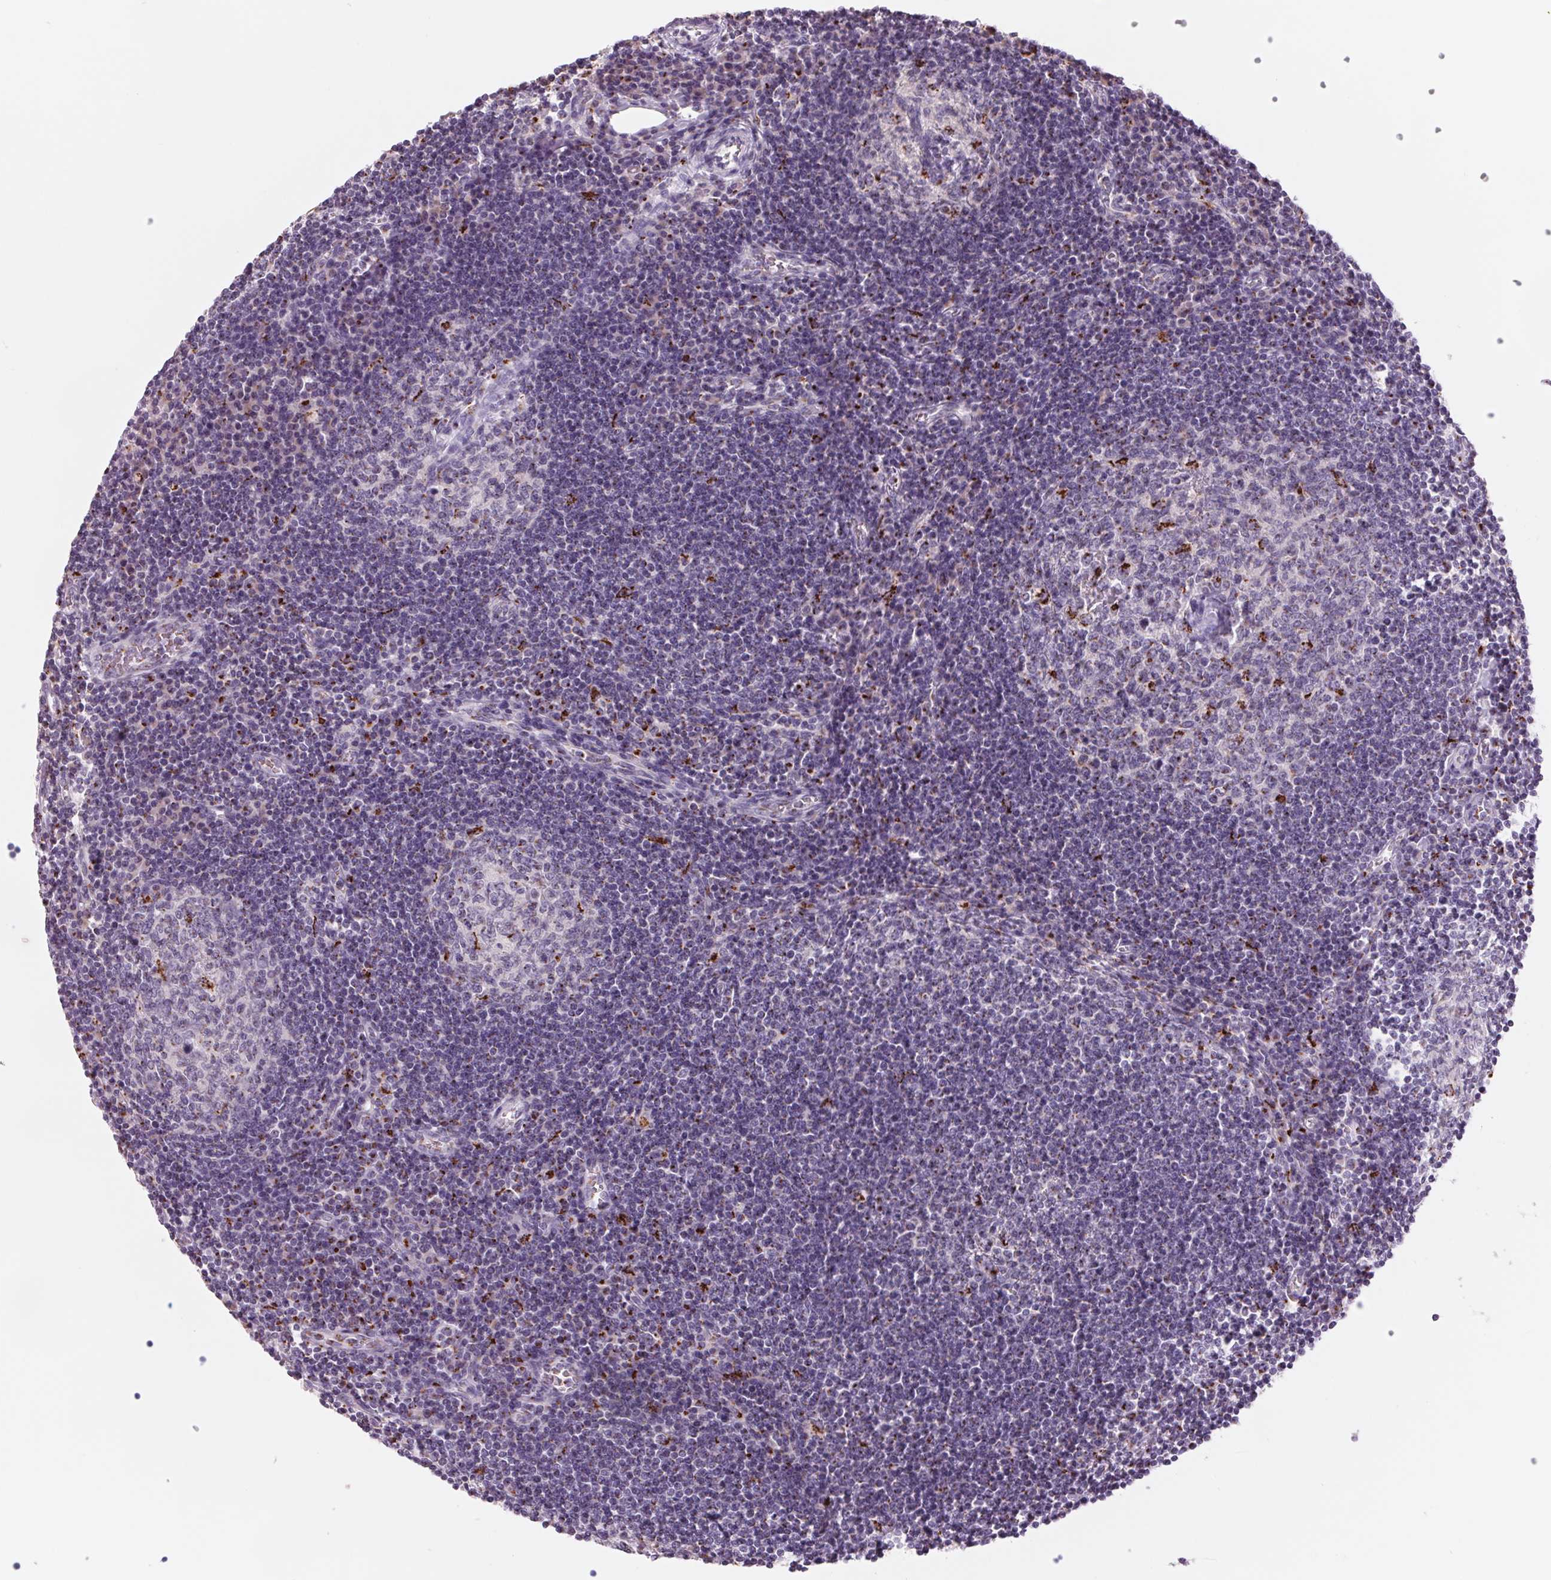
{"staining": {"intensity": "strong", "quantity": "<25%", "location": "cytoplasmic/membranous"}, "tissue": "lymph node", "cell_type": "Germinal center cells", "image_type": "normal", "snomed": [{"axis": "morphology", "description": "Normal tissue, NOS"}, {"axis": "topography", "description": "Lymph node"}], "caption": "The micrograph reveals staining of unremarkable lymph node, revealing strong cytoplasmic/membranous protein staining (brown color) within germinal center cells. (DAB IHC, brown staining for protein, blue staining for nuclei).", "gene": "GALNT7", "patient": {"sex": "male", "age": 67}}